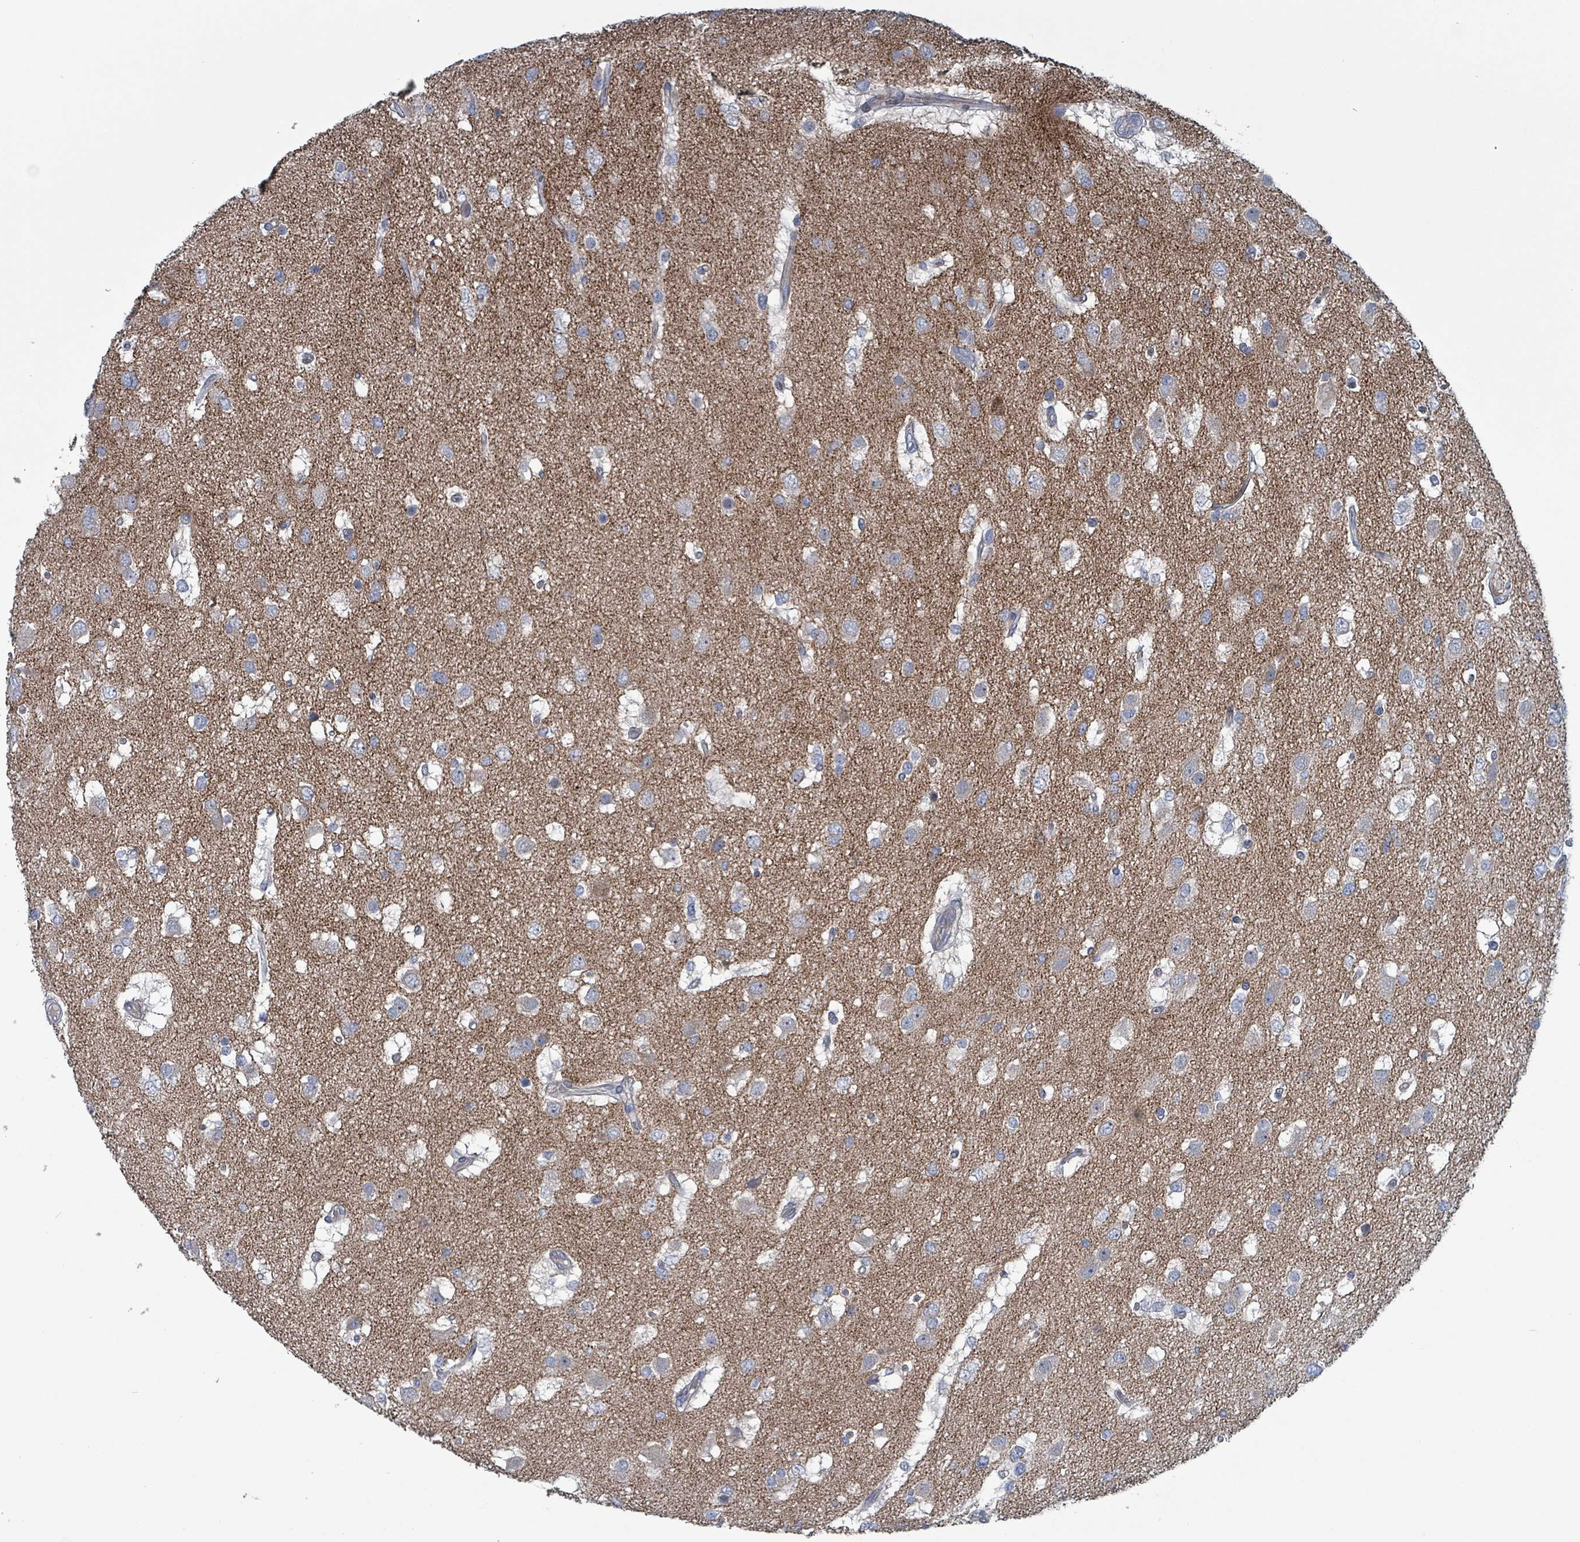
{"staining": {"intensity": "negative", "quantity": "none", "location": "none"}, "tissue": "glioma", "cell_type": "Tumor cells", "image_type": "cancer", "snomed": [{"axis": "morphology", "description": "Glioma, malignant, High grade"}, {"axis": "topography", "description": "Brain"}], "caption": "A photomicrograph of human malignant glioma (high-grade) is negative for staining in tumor cells.", "gene": "TAAR5", "patient": {"sex": "male", "age": 53}}